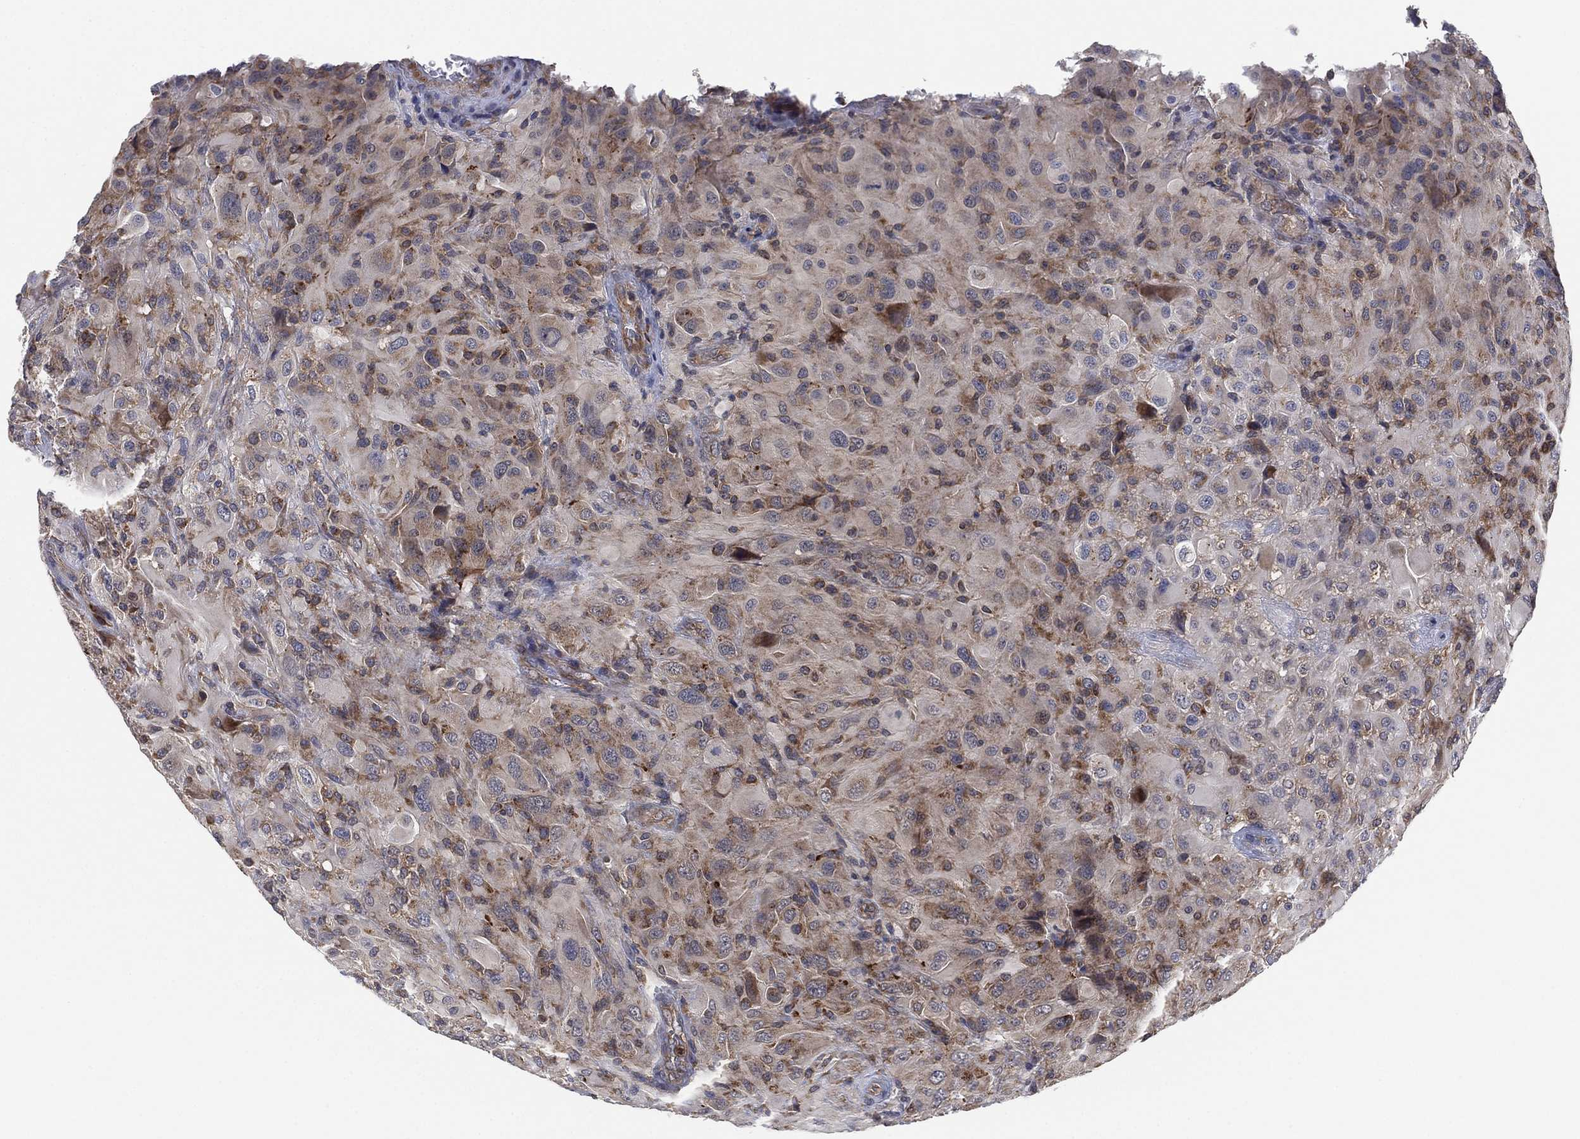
{"staining": {"intensity": "moderate", "quantity": "<25%", "location": "cytoplasmic/membranous"}, "tissue": "glioma", "cell_type": "Tumor cells", "image_type": "cancer", "snomed": [{"axis": "morphology", "description": "Glioma, malignant, High grade"}, {"axis": "topography", "description": "Cerebral cortex"}], "caption": "A histopathology image of malignant high-grade glioma stained for a protein shows moderate cytoplasmic/membranous brown staining in tumor cells.", "gene": "FES", "patient": {"sex": "male", "age": 35}}